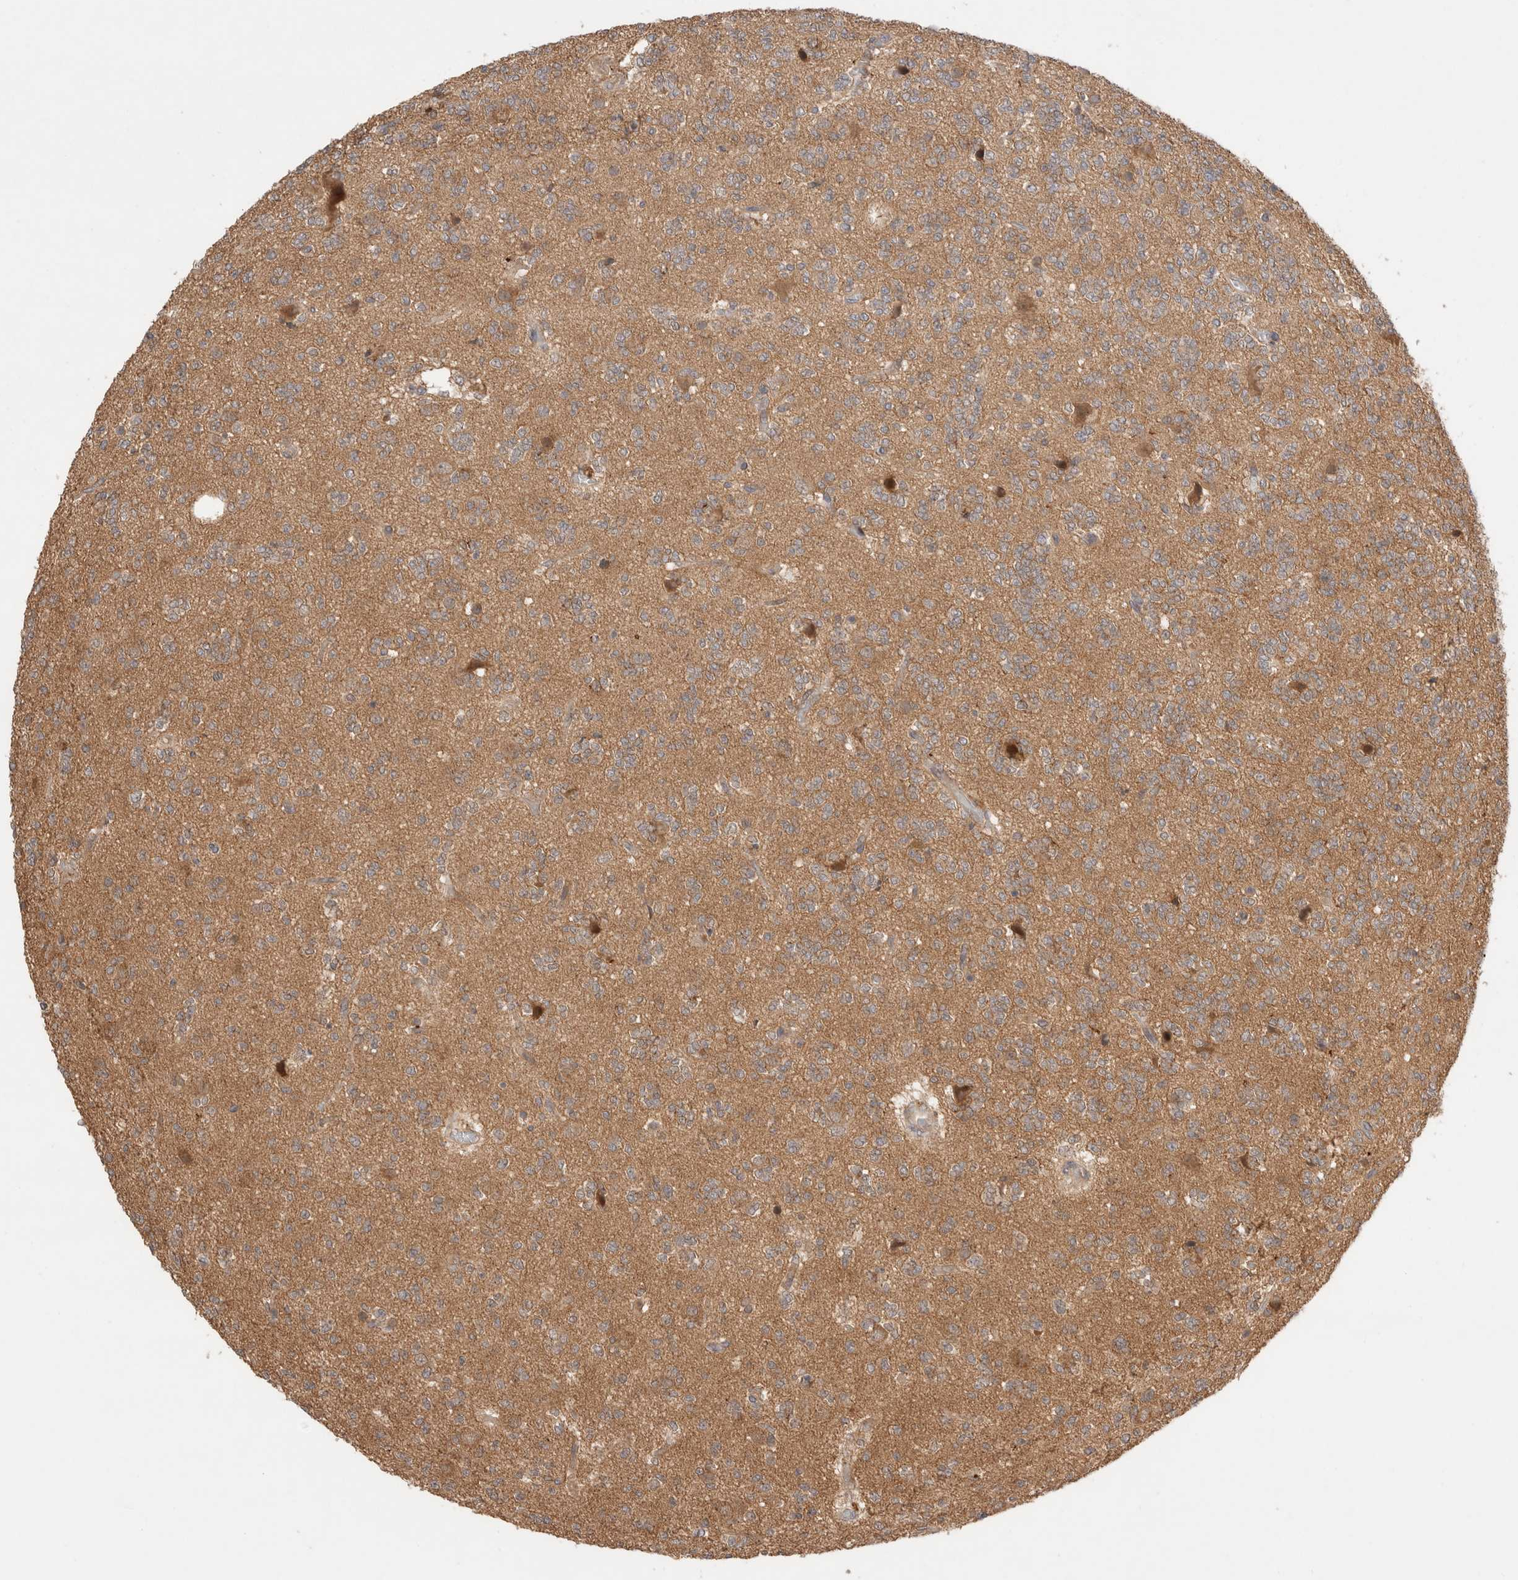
{"staining": {"intensity": "moderate", "quantity": ">75%", "location": "cytoplasmic/membranous"}, "tissue": "glioma", "cell_type": "Tumor cells", "image_type": "cancer", "snomed": [{"axis": "morphology", "description": "Glioma, malignant, Low grade"}, {"axis": "topography", "description": "Brain"}], "caption": "Immunohistochemistry (IHC) of glioma demonstrates medium levels of moderate cytoplasmic/membranous positivity in about >75% of tumor cells. (brown staining indicates protein expression, while blue staining denotes nuclei).", "gene": "VPS28", "patient": {"sex": "male", "age": 38}}